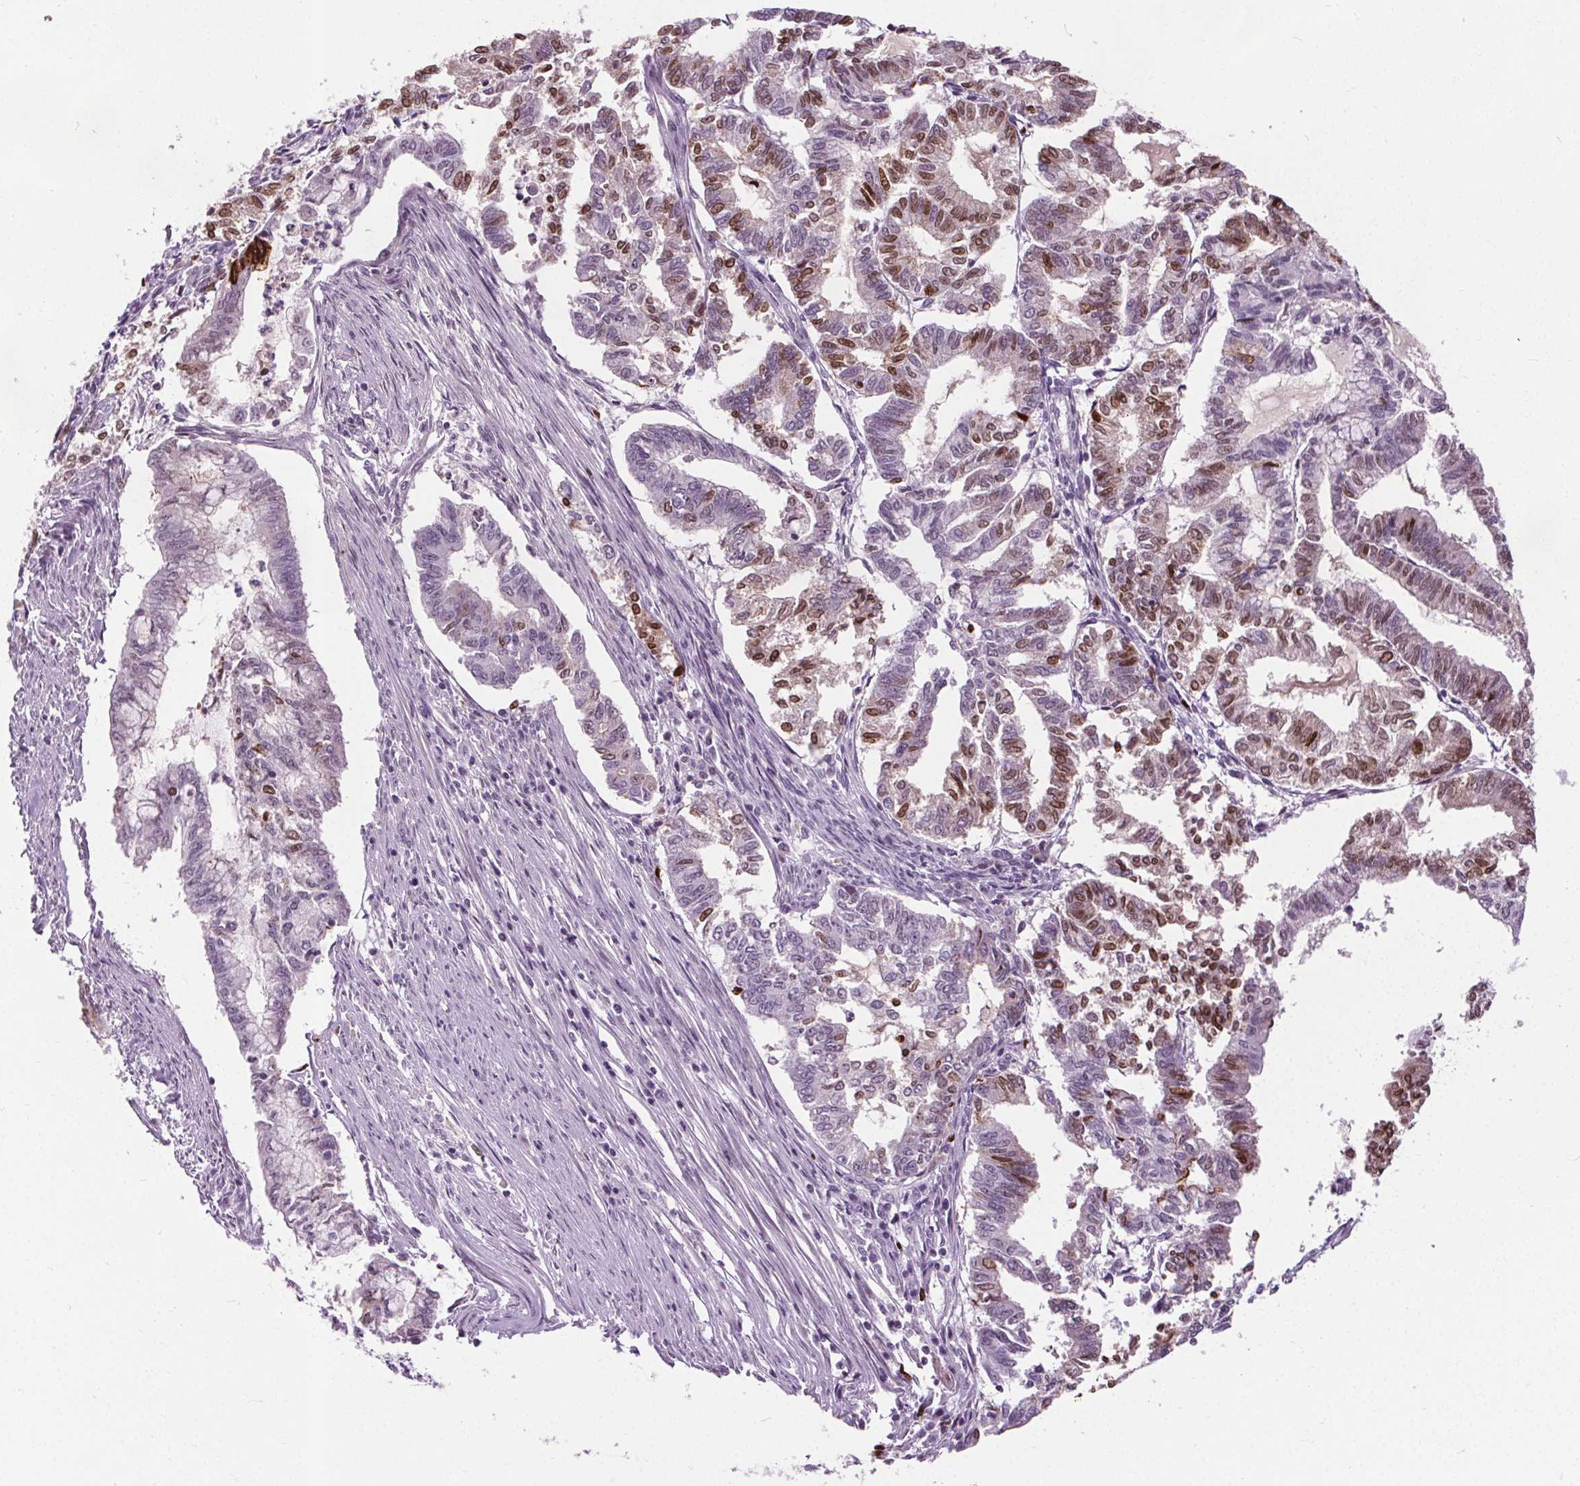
{"staining": {"intensity": "moderate", "quantity": "<25%", "location": "cytoplasmic/membranous,nuclear"}, "tissue": "endometrial cancer", "cell_type": "Tumor cells", "image_type": "cancer", "snomed": [{"axis": "morphology", "description": "Adenocarcinoma, NOS"}, {"axis": "topography", "description": "Endometrium"}], "caption": "Immunohistochemical staining of human endometrial cancer (adenocarcinoma) reveals moderate cytoplasmic/membranous and nuclear protein positivity in approximately <25% of tumor cells. Immunohistochemistry stains the protein of interest in brown and the nuclei are stained blue.", "gene": "CEBPA", "patient": {"sex": "female", "age": 79}}